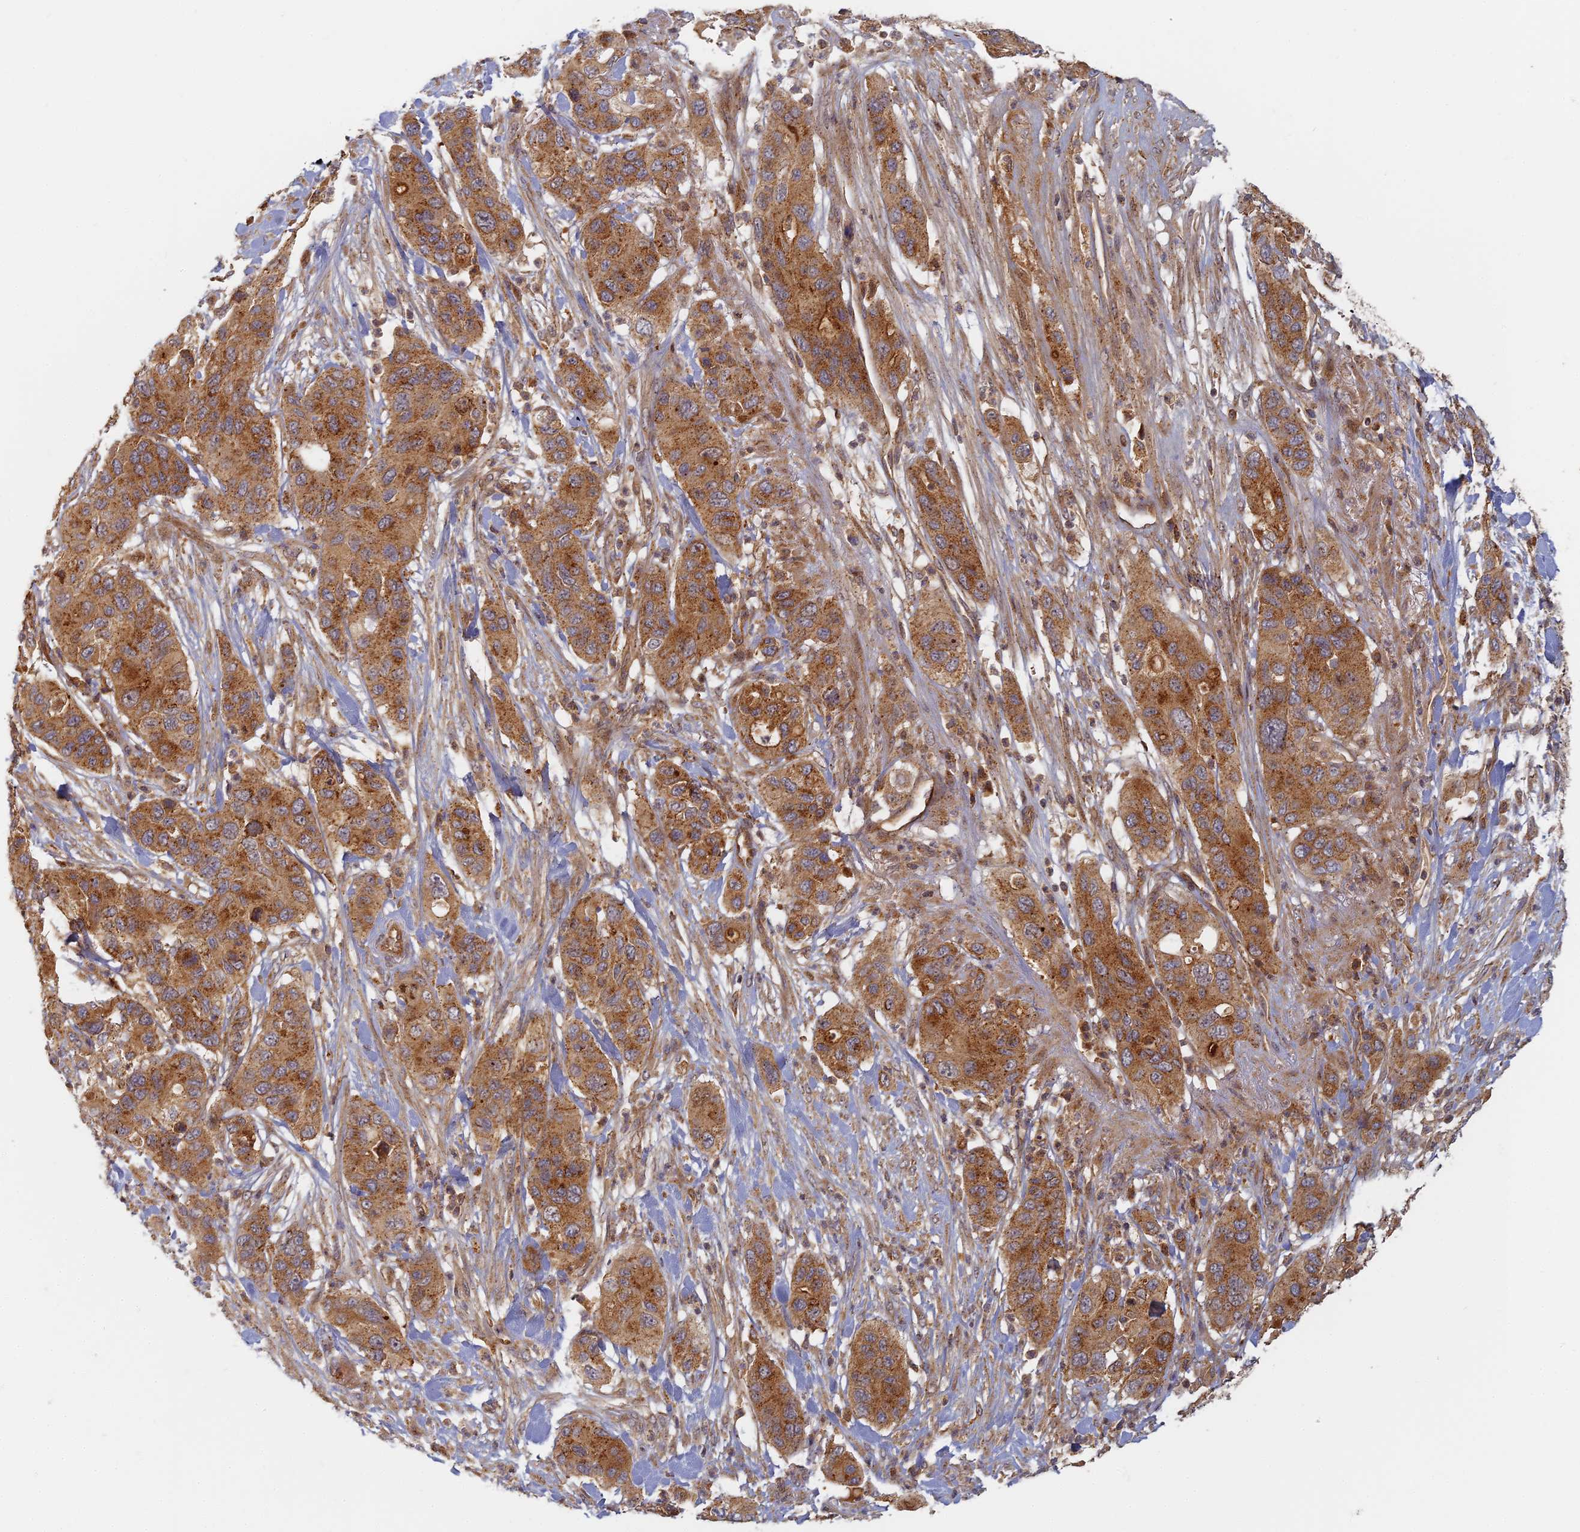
{"staining": {"intensity": "strong", "quantity": ">75%", "location": "cytoplasmic/membranous"}, "tissue": "pancreatic cancer", "cell_type": "Tumor cells", "image_type": "cancer", "snomed": [{"axis": "morphology", "description": "Adenocarcinoma, NOS"}, {"axis": "topography", "description": "Pancreas"}], "caption": "Protein analysis of adenocarcinoma (pancreatic) tissue shows strong cytoplasmic/membranous expression in approximately >75% of tumor cells.", "gene": "INO80D", "patient": {"sex": "female", "age": 71}}